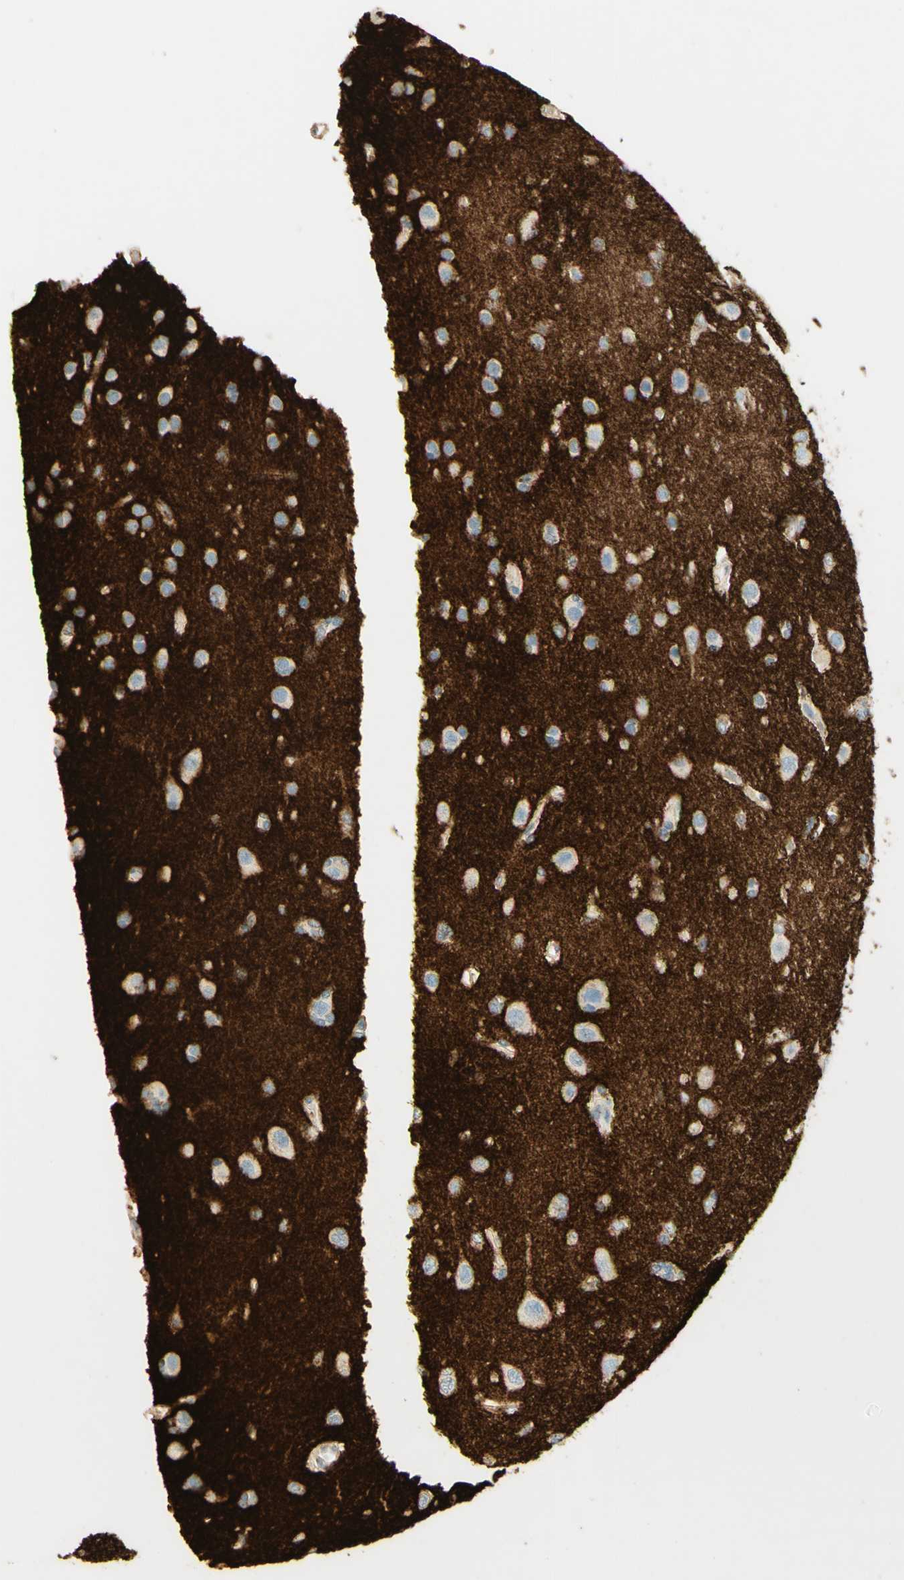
{"staining": {"intensity": "weak", "quantity": ">75%", "location": "cytoplasmic/membranous"}, "tissue": "glioma", "cell_type": "Tumor cells", "image_type": "cancer", "snomed": [{"axis": "morphology", "description": "Glioma, malignant, High grade"}, {"axis": "topography", "description": "Brain"}], "caption": "A photomicrograph showing weak cytoplasmic/membranous staining in approximately >75% of tumor cells in malignant glioma (high-grade), as visualized by brown immunohistochemical staining.", "gene": "TNN", "patient": {"sex": "female", "age": 59}}